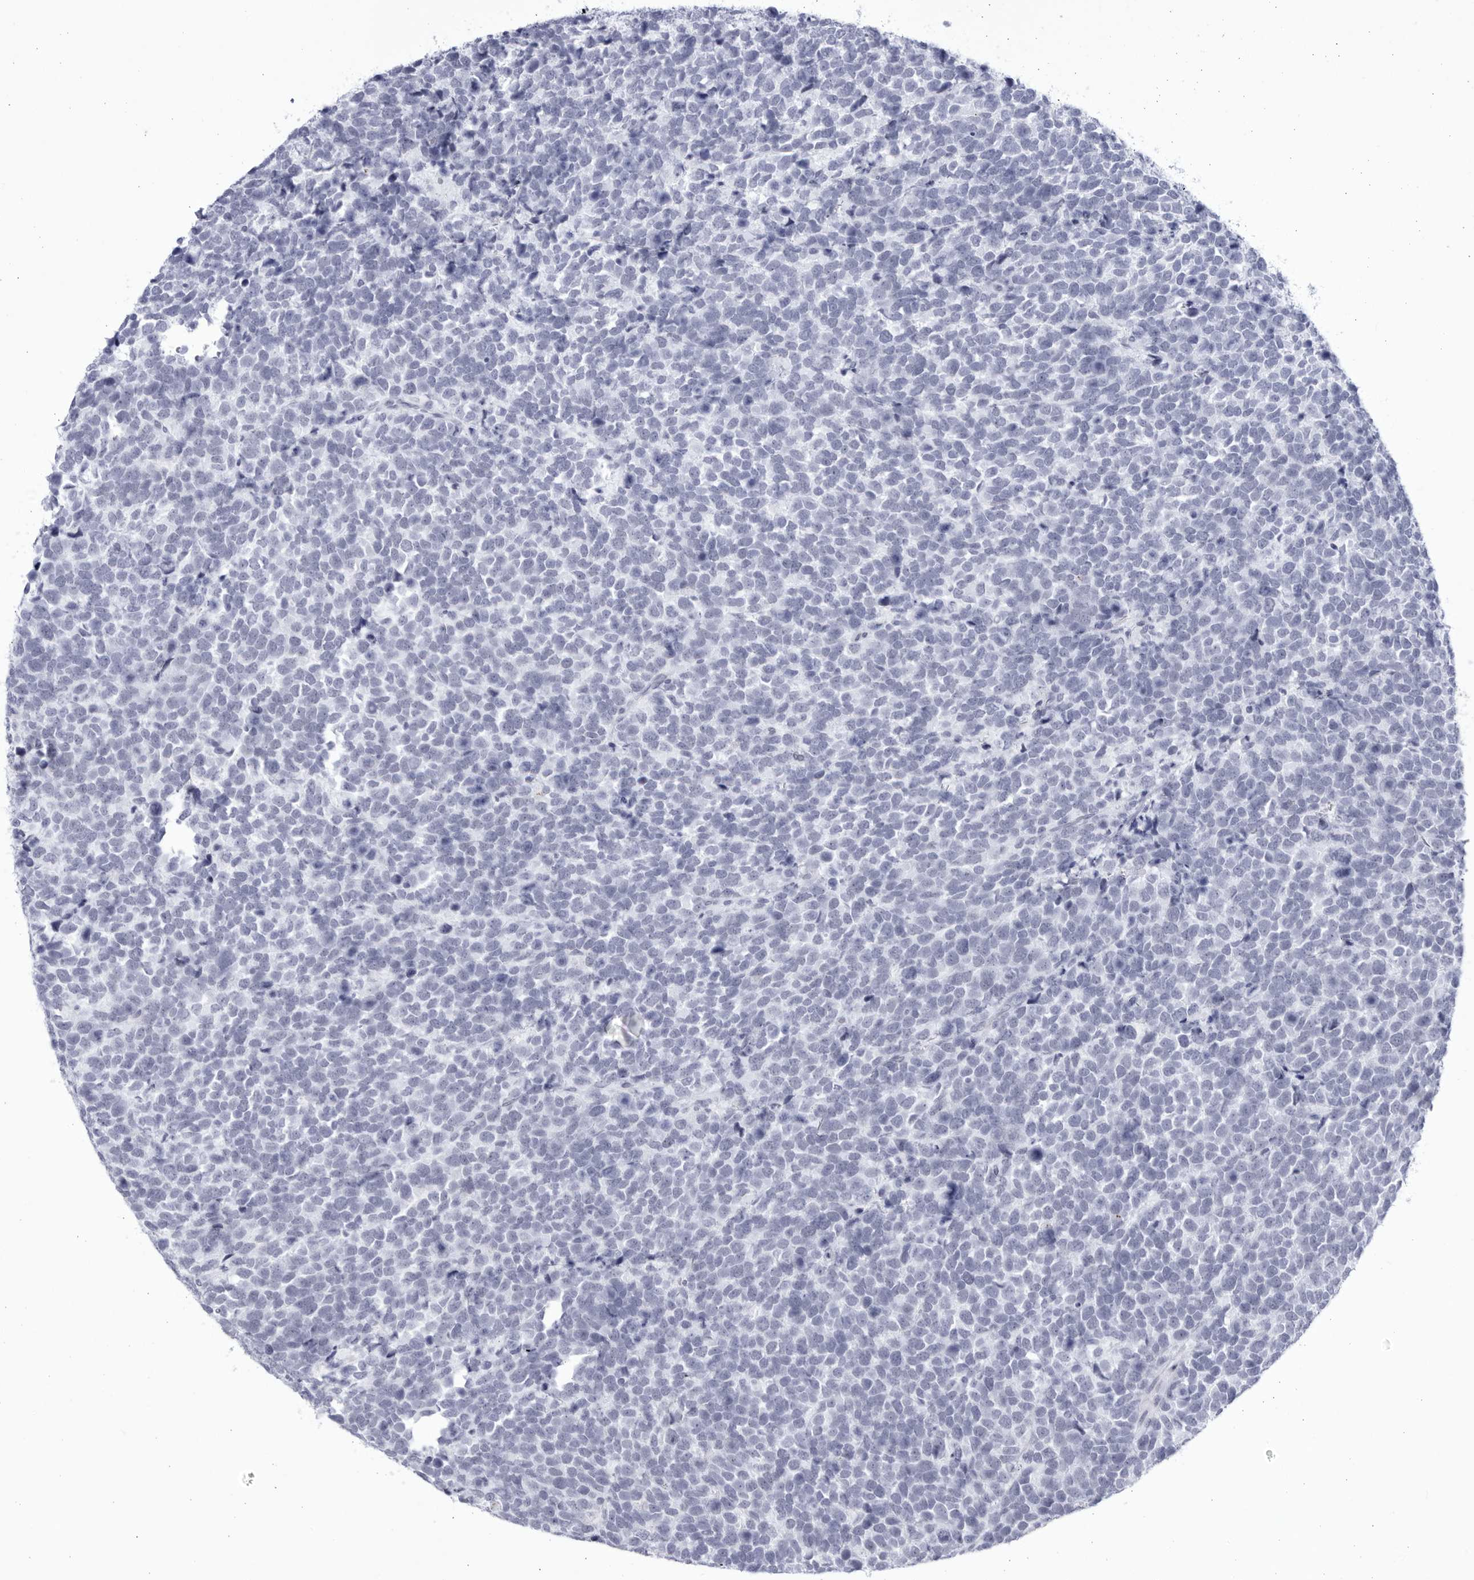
{"staining": {"intensity": "negative", "quantity": "none", "location": "none"}, "tissue": "urothelial cancer", "cell_type": "Tumor cells", "image_type": "cancer", "snomed": [{"axis": "morphology", "description": "Urothelial carcinoma, High grade"}, {"axis": "topography", "description": "Urinary bladder"}], "caption": "A micrograph of high-grade urothelial carcinoma stained for a protein exhibits no brown staining in tumor cells. (DAB immunohistochemistry with hematoxylin counter stain).", "gene": "CCDC181", "patient": {"sex": "female", "age": 82}}